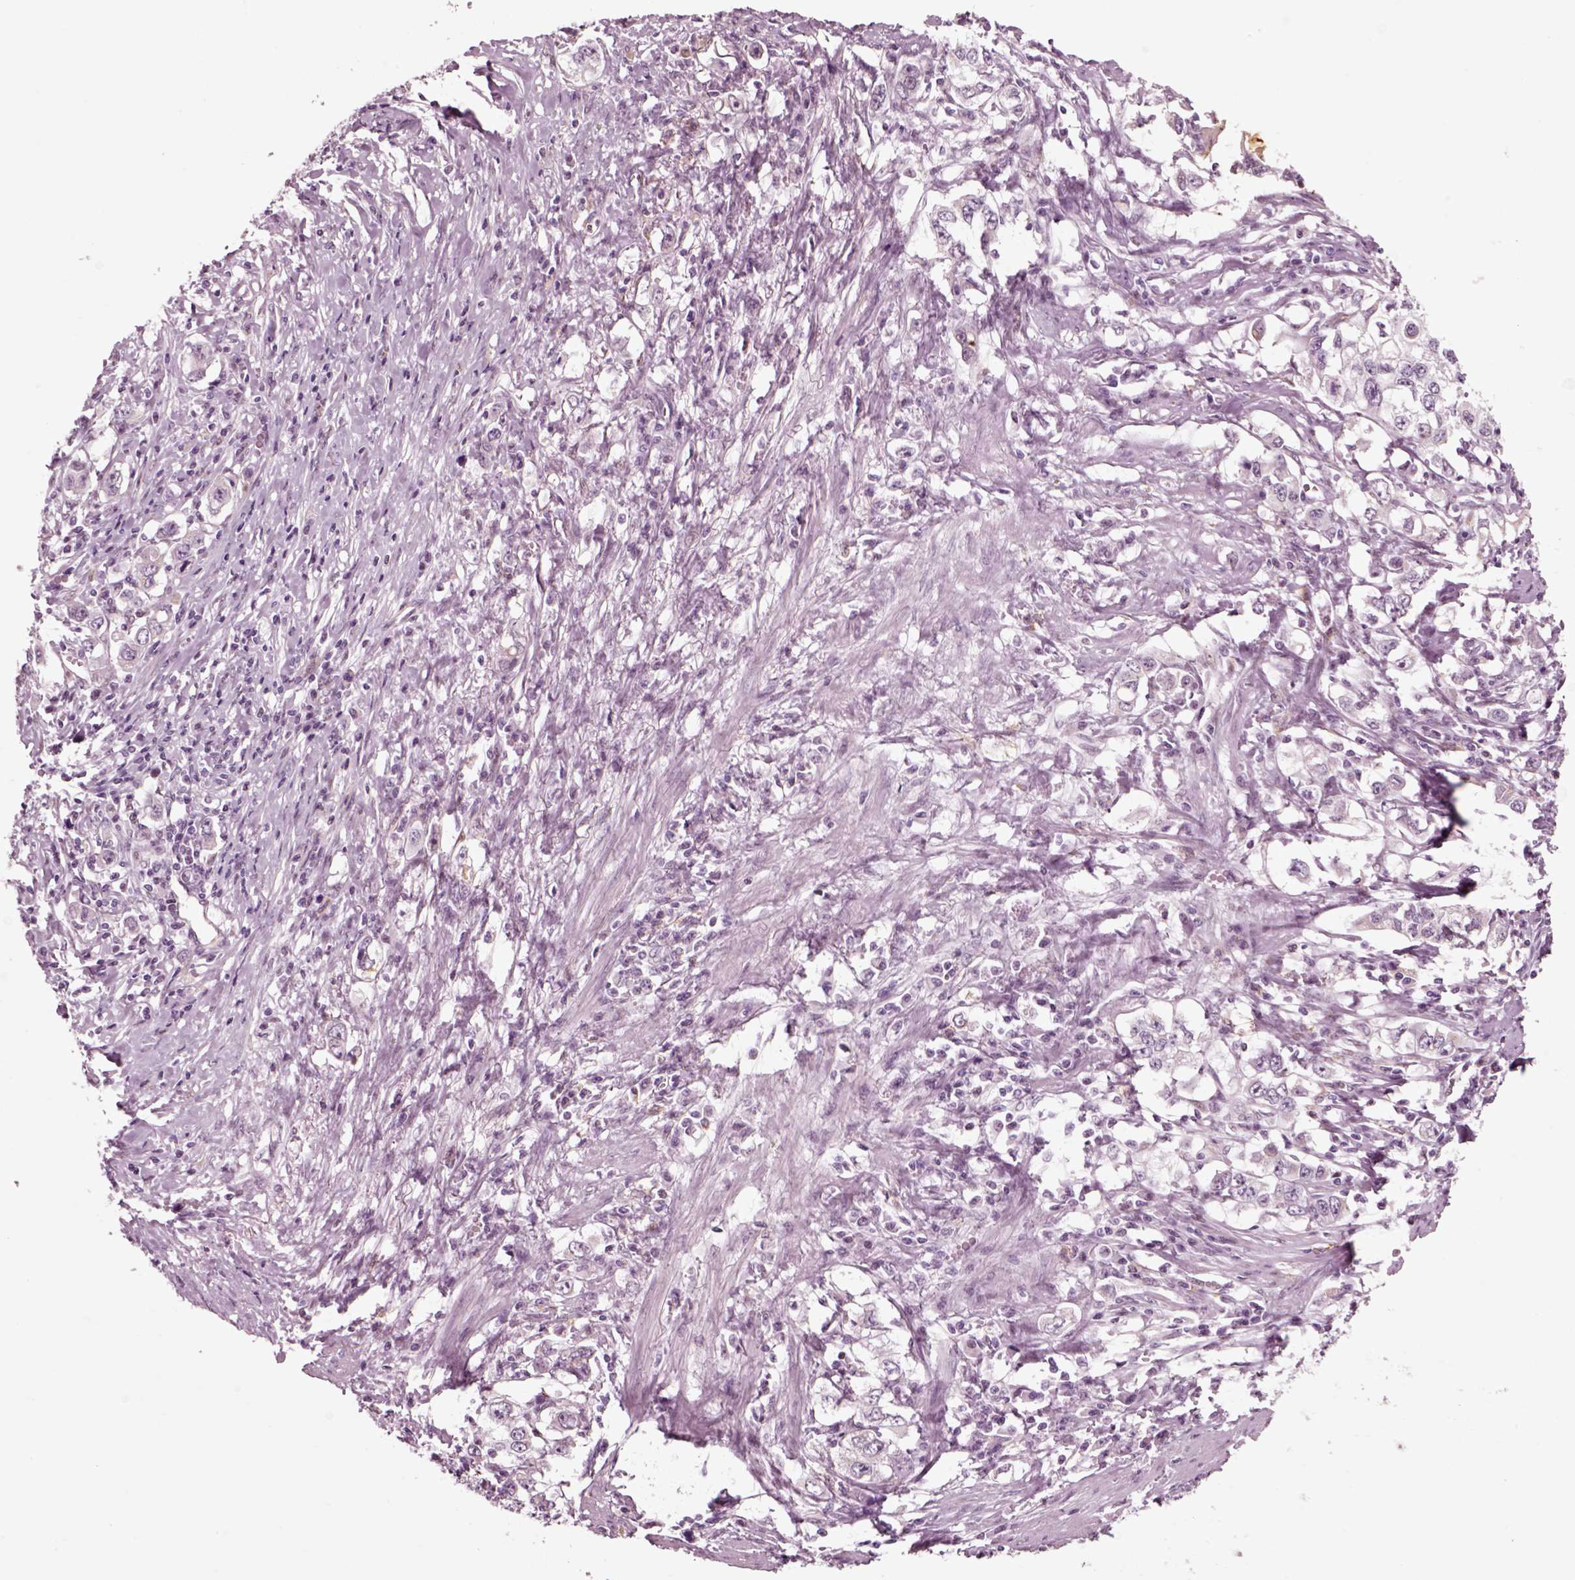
{"staining": {"intensity": "negative", "quantity": "none", "location": "none"}, "tissue": "stomach cancer", "cell_type": "Tumor cells", "image_type": "cancer", "snomed": [{"axis": "morphology", "description": "Adenocarcinoma, NOS"}, {"axis": "topography", "description": "Stomach, lower"}], "caption": "The histopathology image demonstrates no significant expression in tumor cells of stomach adenocarcinoma.", "gene": "CHGB", "patient": {"sex": "female", "age": 72}}